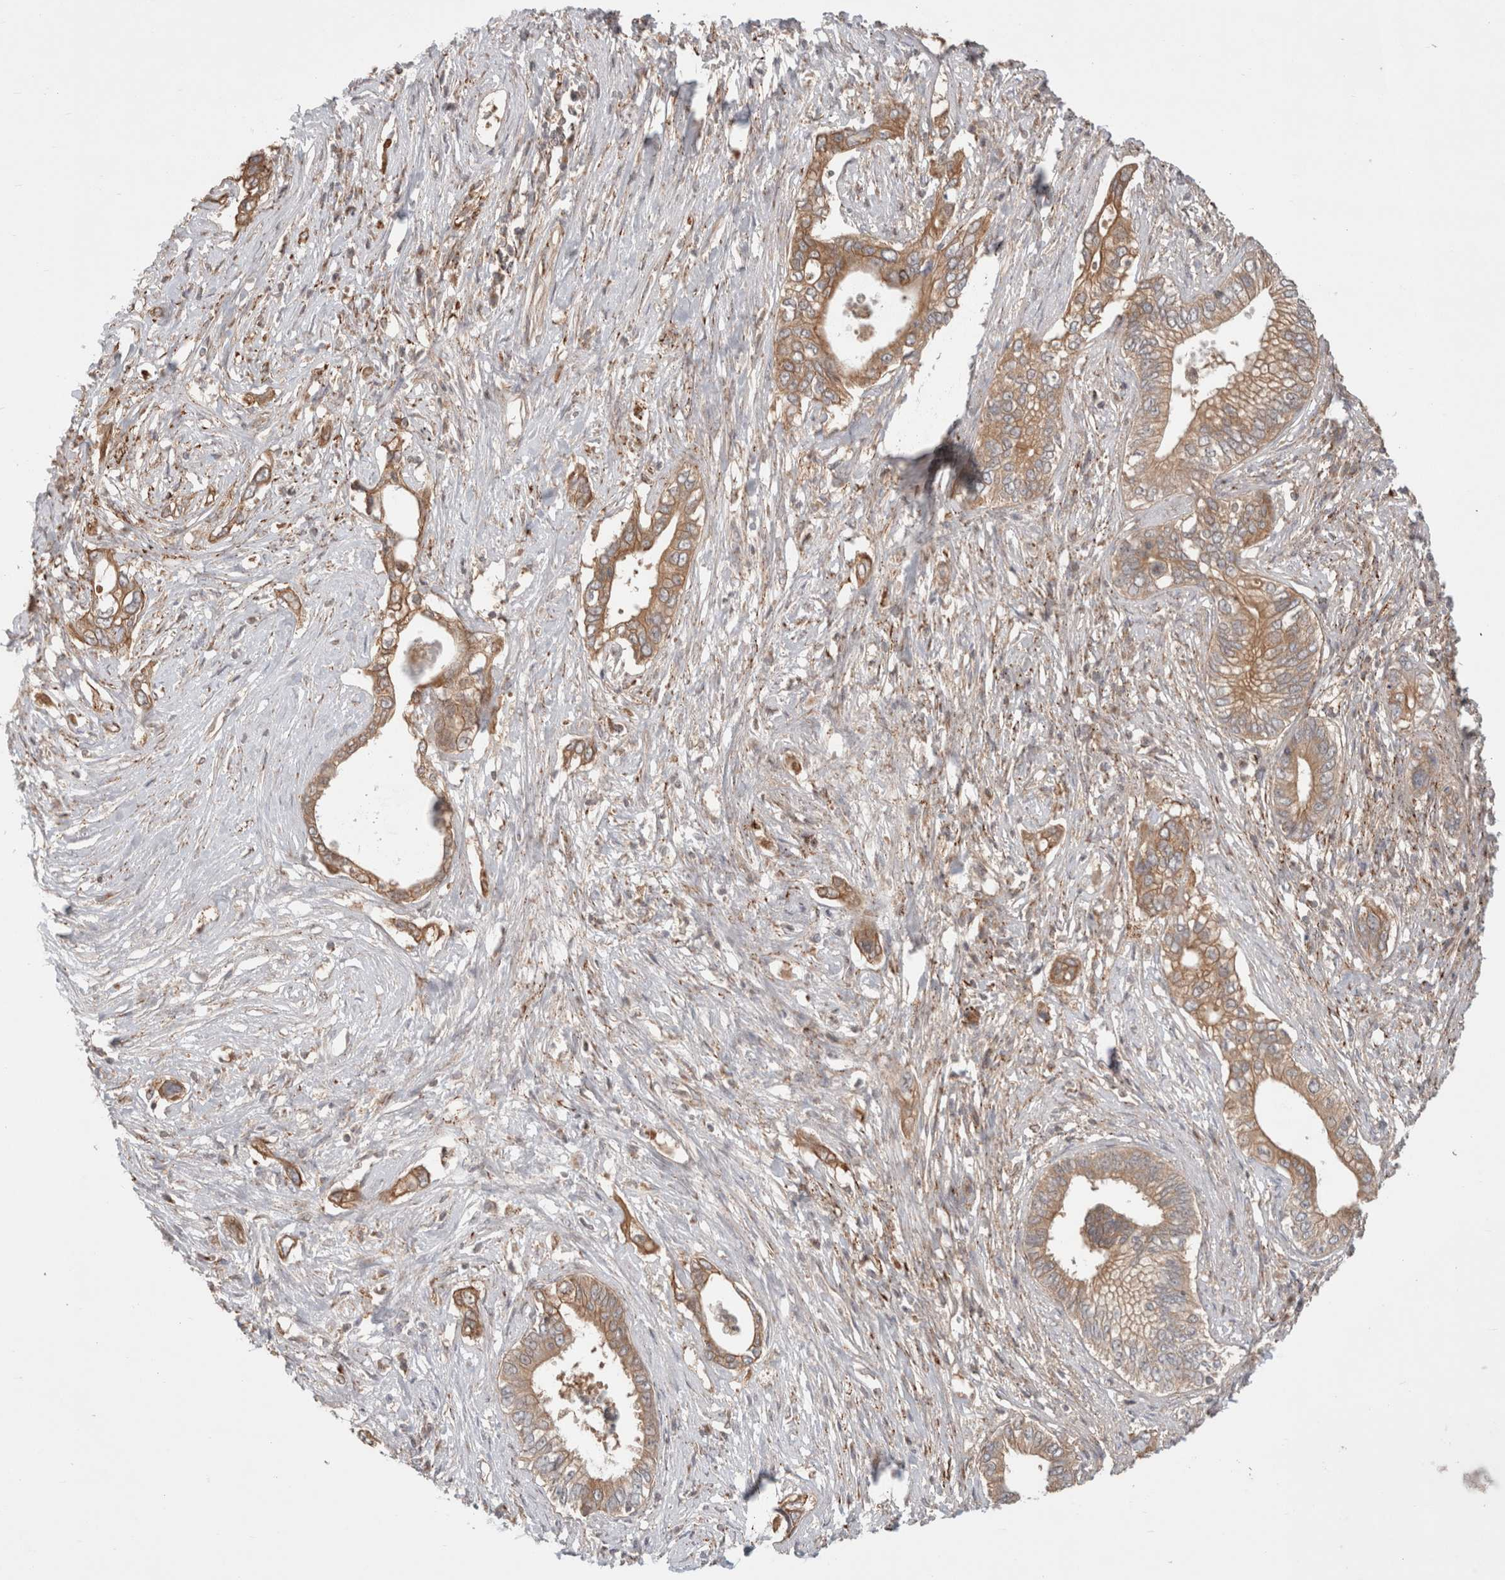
{"staining": {"intensity": "moderate", "quantity": ">75%", "location": "cytoplasmic/membranous"}, "tissue": "pancreatic cancer", "cell_type": "Tumor cells", "image_type": "cancer", "snomed": [{"axis": "morphology", "description": "Normal tissue, NOS"}, {"axis": "morphology", "description": "Adenocarcinoma, NOS"}, {"axis": "topography", "description": "Pancreas"}, {"axis": "topography", "description": "Peripheral nerve tissue"}], "caption": "Immunohistochemistry (IHC) (DAB (3,3'-diaminobenzidine)) staining of pancreatic cancer reveals moderate cytoplasmic/membranous protein expression in approximately >75% of tumor cells.", "gene": "HROB", "patient": {"sex": "male", "age": 59}}